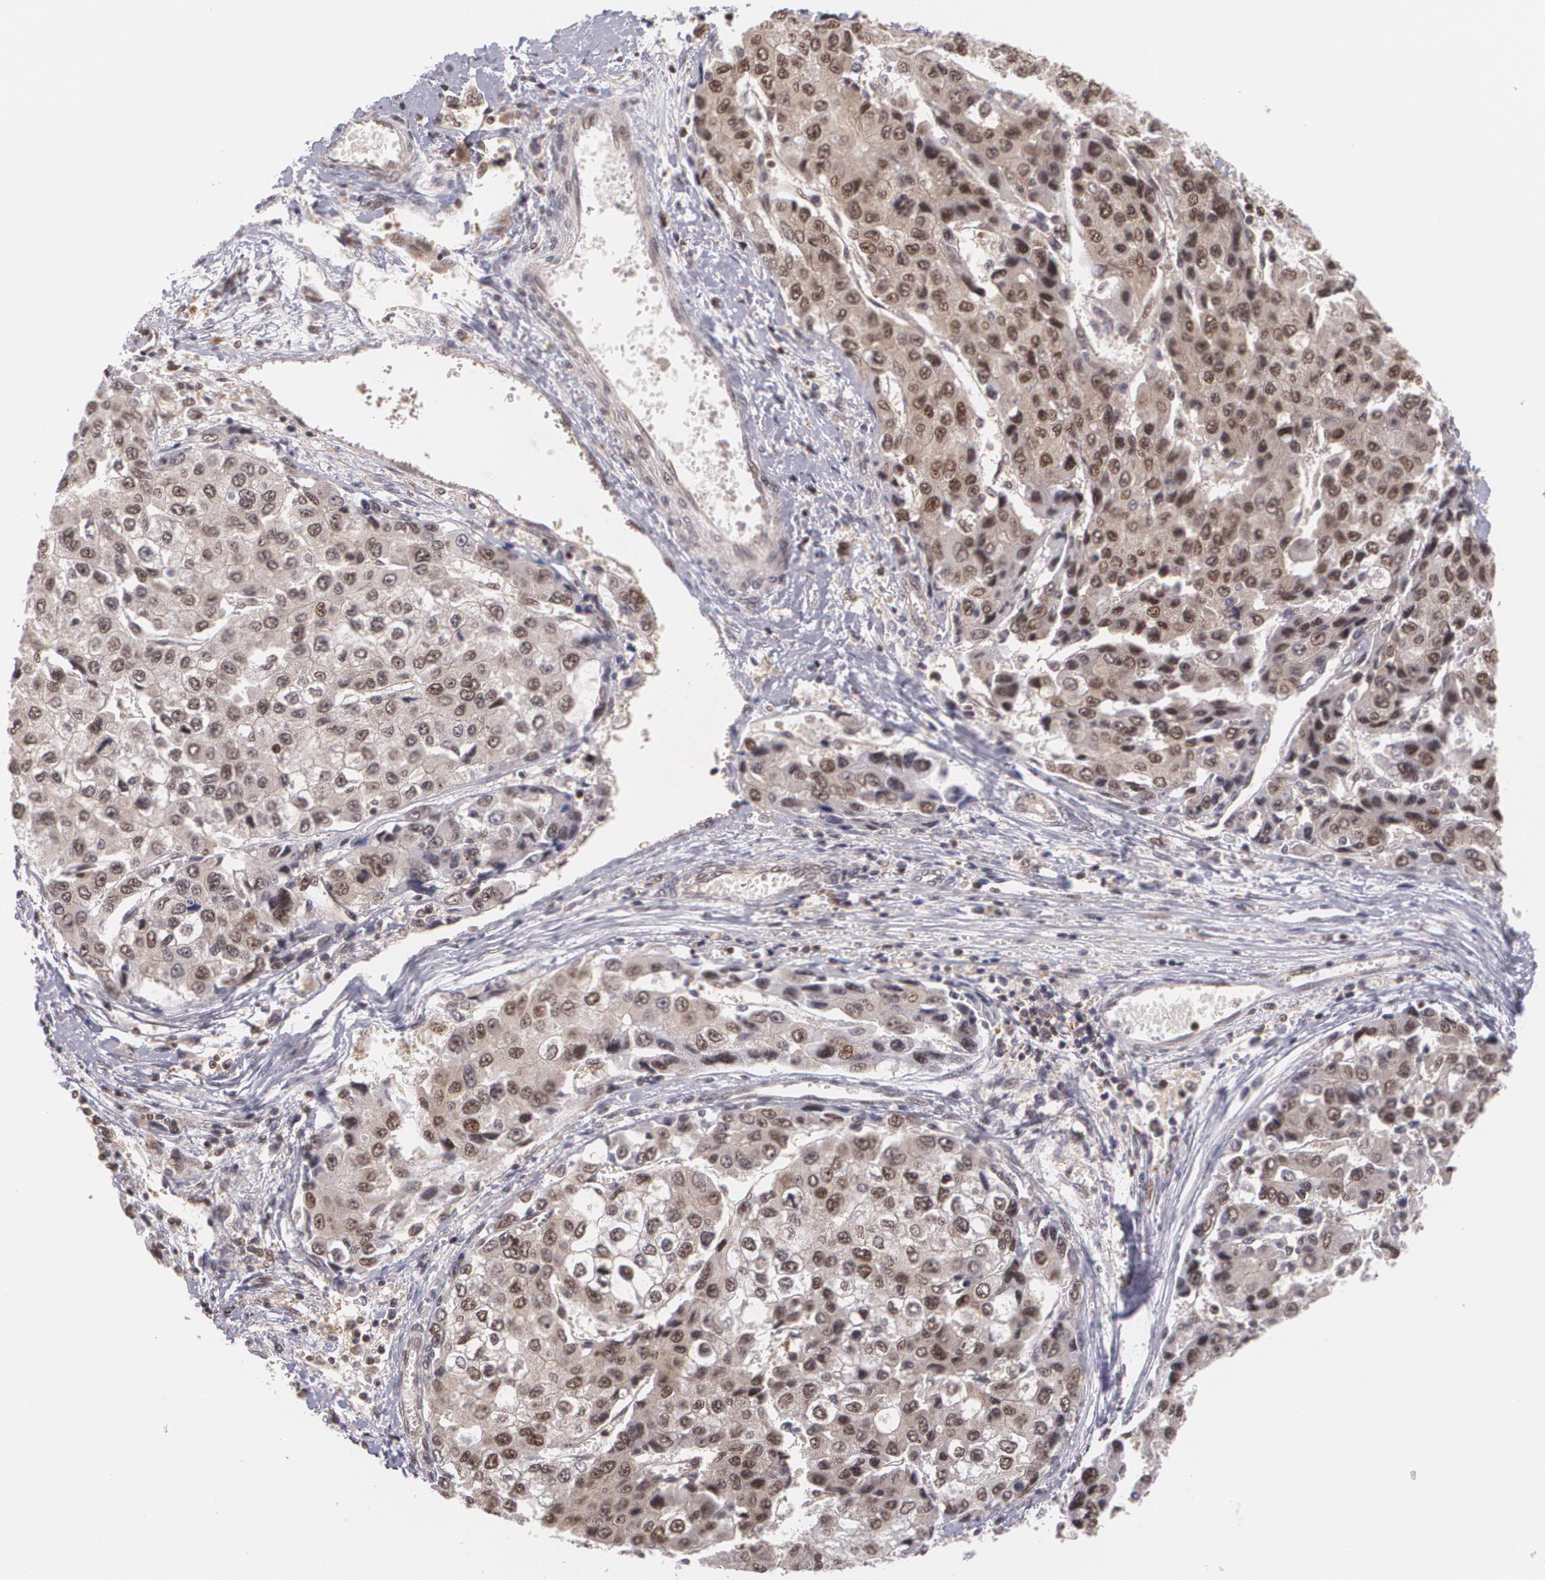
{"staining": {"intensity": "moderate", "quantity": "25%-75%", "location": "cytoplasmic/membranous,nuclear"}, "tissue": "liver cancer", "cell_type": "Tumor cells", "image_type": "cancer", "snomed": [{"axis": "morphology", "description": "Carcinoma, Hepatocellular, NOS"}, {"axis": "topography", "description": "Liver"}], "caption": "Protein staining of liver cancer tissue demonstrates moderate cytoplasmic/membranous and nuclear staining in approximately 25%-75% of tumor cells.", "gene": "CUL2", "patient": {"sex": "female", "age": 66}}